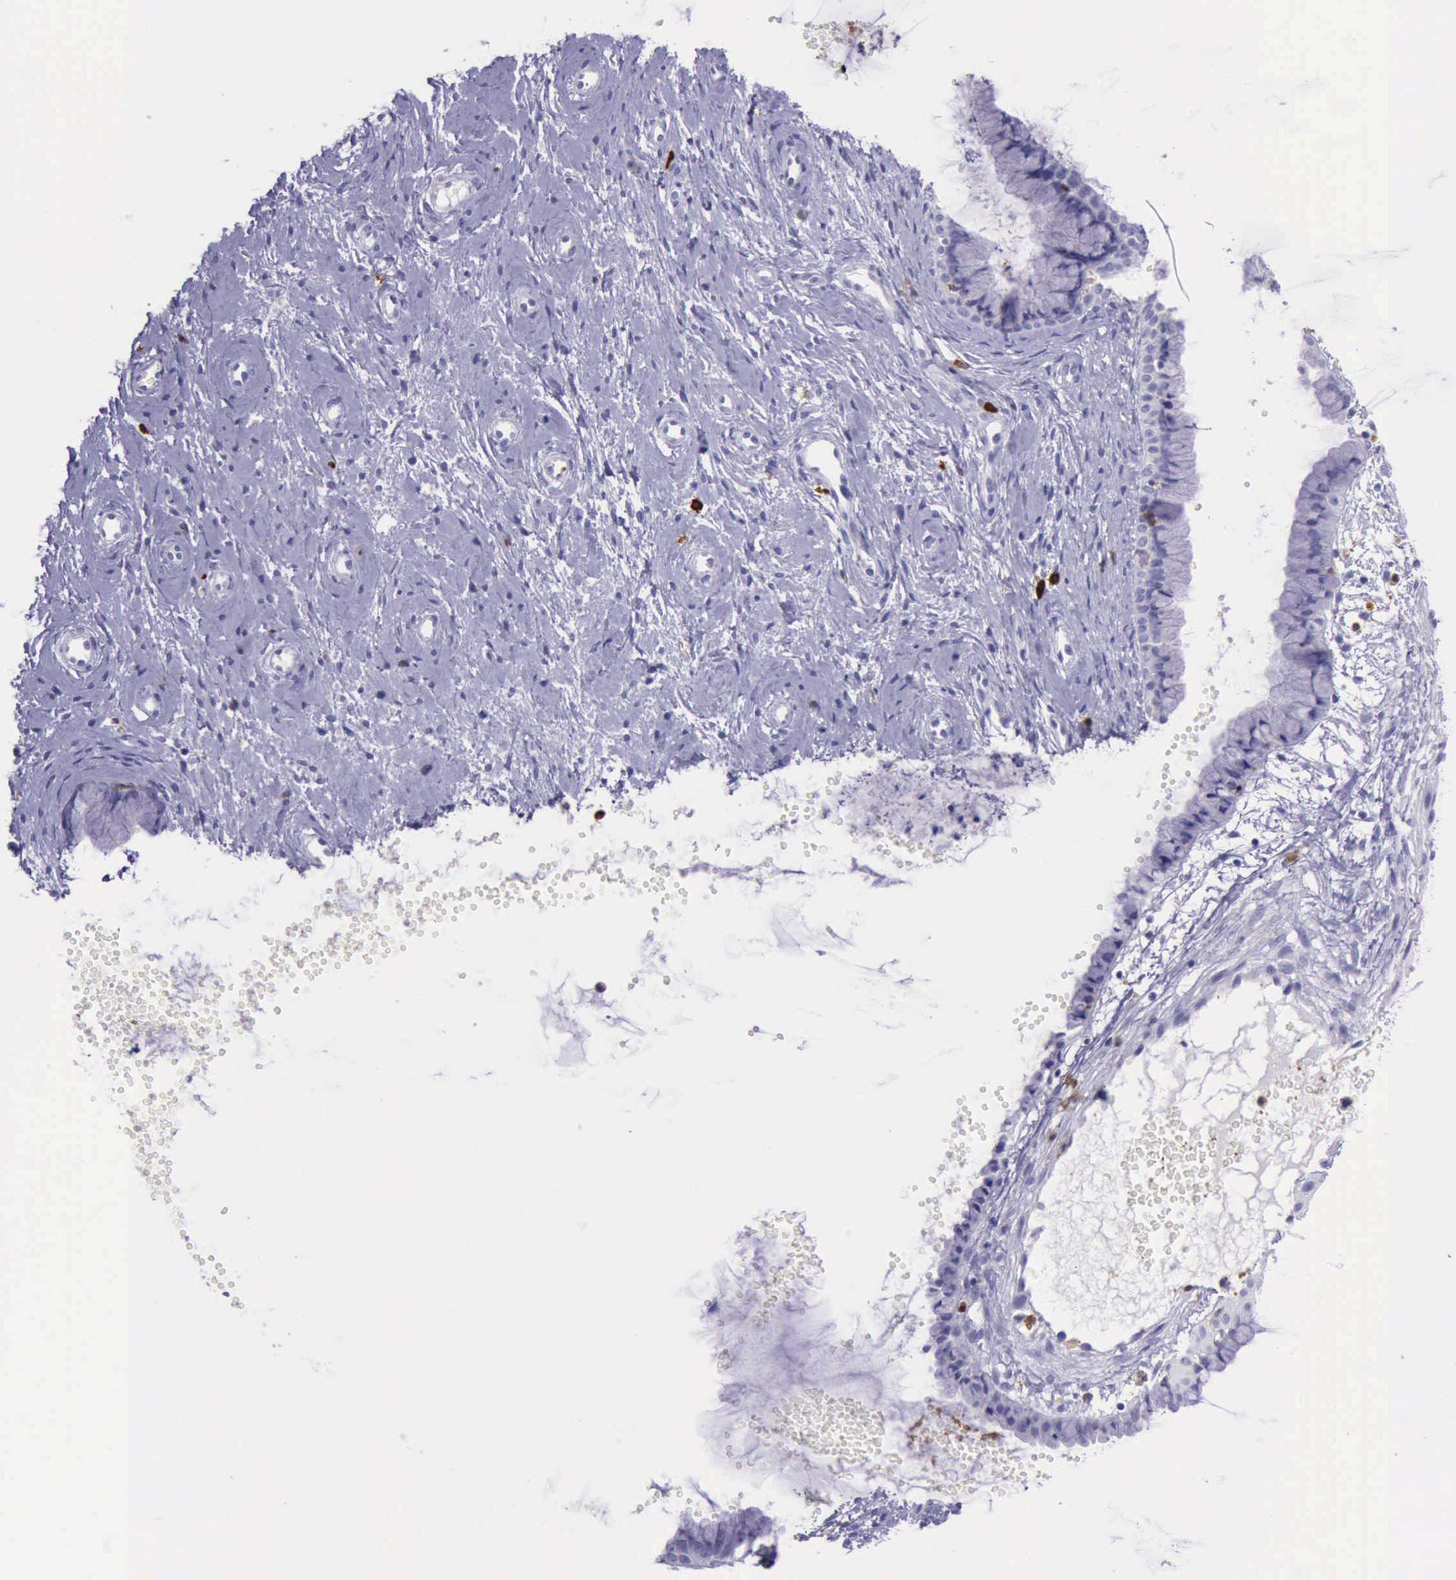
{"staining": {"intensity": "negative", "quantity": "none", "location": "none"}, "tissue": "cervix", "cell_type": "Glandular cells", "image_type": "normal", "snomed": [{"axis": "morphology", "description": "Normal tissue, NOS"}, {"axis": "topography", "description": "Cervix"}], "caption": "Micrograph shows no protein positivity in glandular cells of benign cervix.", "gene": "BTK", "patient": {"sex": "female", "age": 39}}